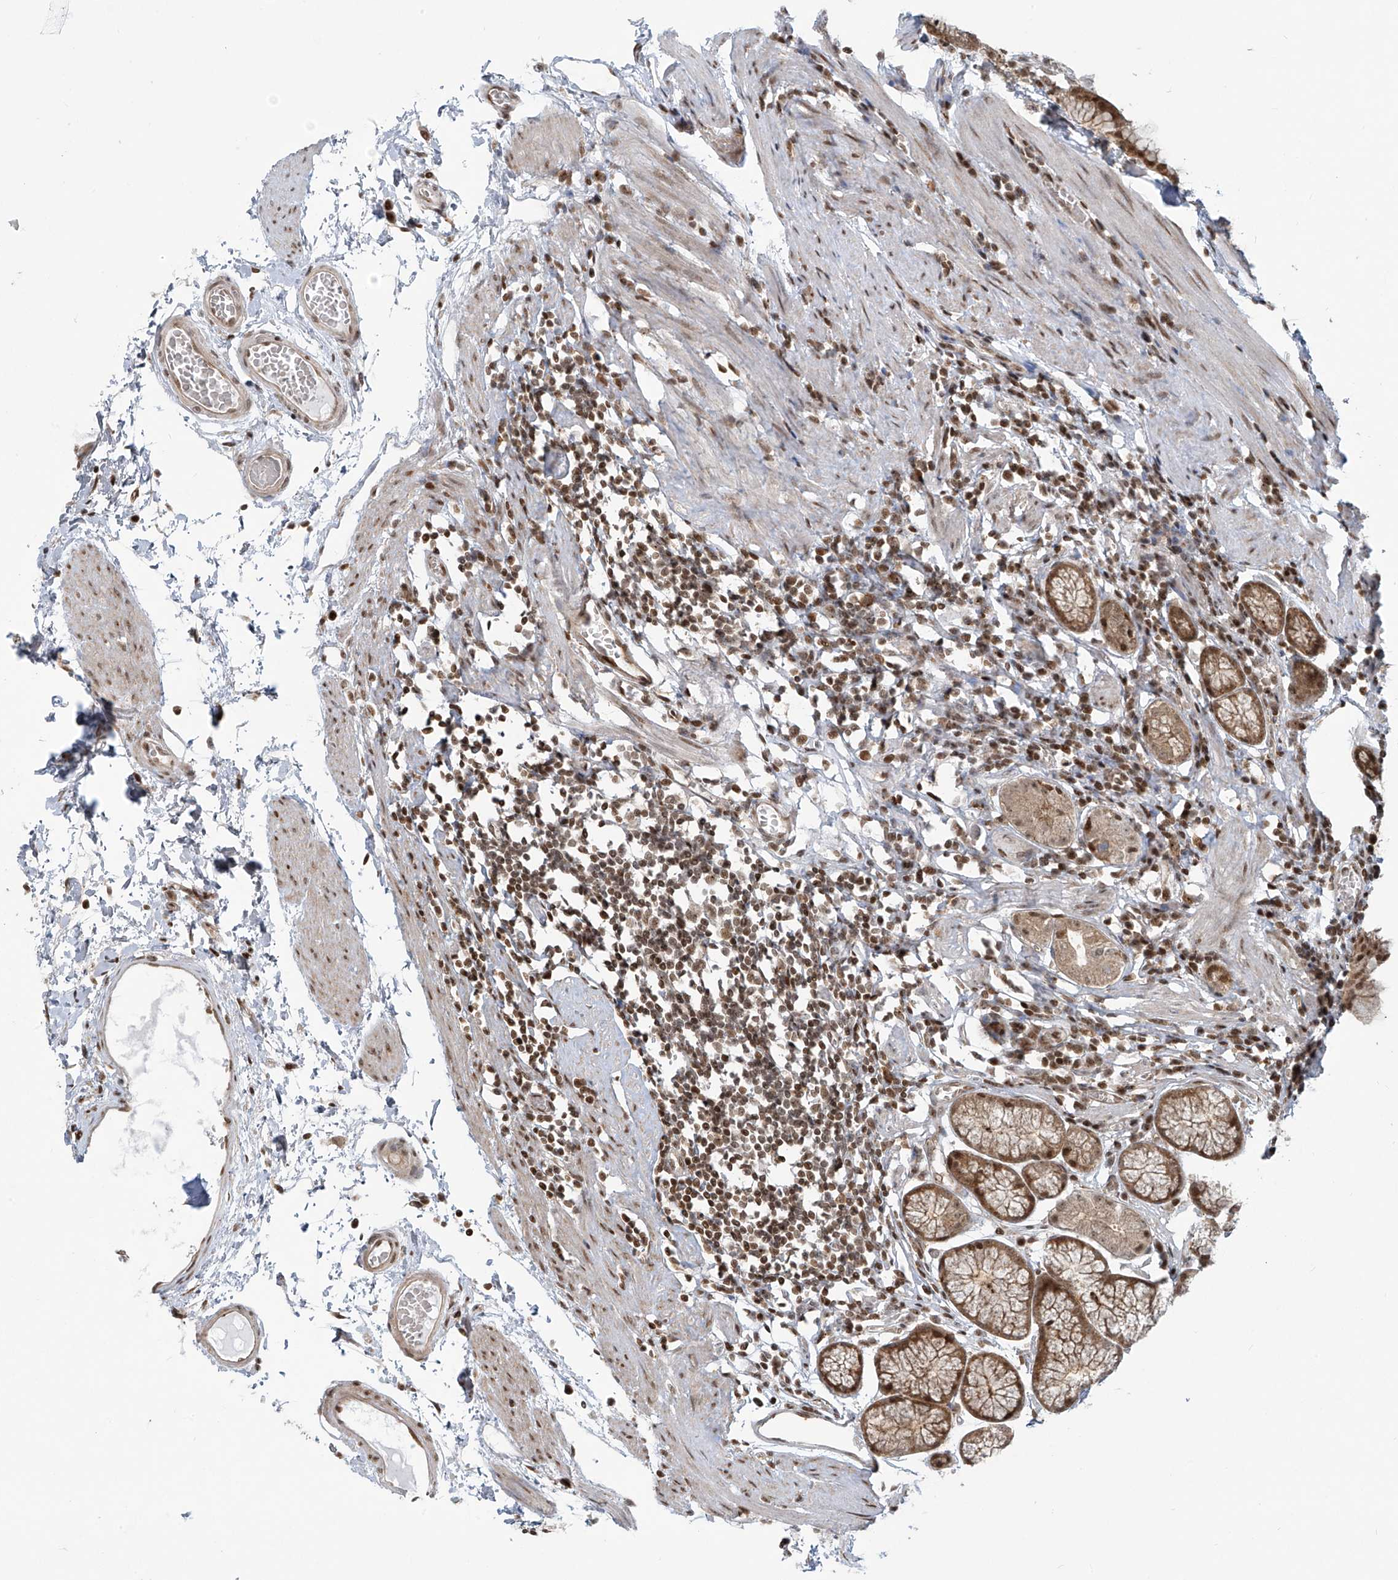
{"staining": {"intensity": "moderate", "quantity": ">75%", "location": "cytoplasmic/membranous,nuclear"}, "tissue": "stomach", "cell_type": "Glandular cells", "image_type": "normal", "snomed": [{"axis": "morphology", "description": "Normal tissue, NOS"}, {"axis": "topography", "description": "Stomach"}], "caption": "Stomach stained with immunohistochemistry (IHC) exhibits moderate cytoplasmic/membranous,nuclear expression in approximately >75% of glandular cells.", "gene": "VMP1", "patient": {"sex": "male", "age": 55}}